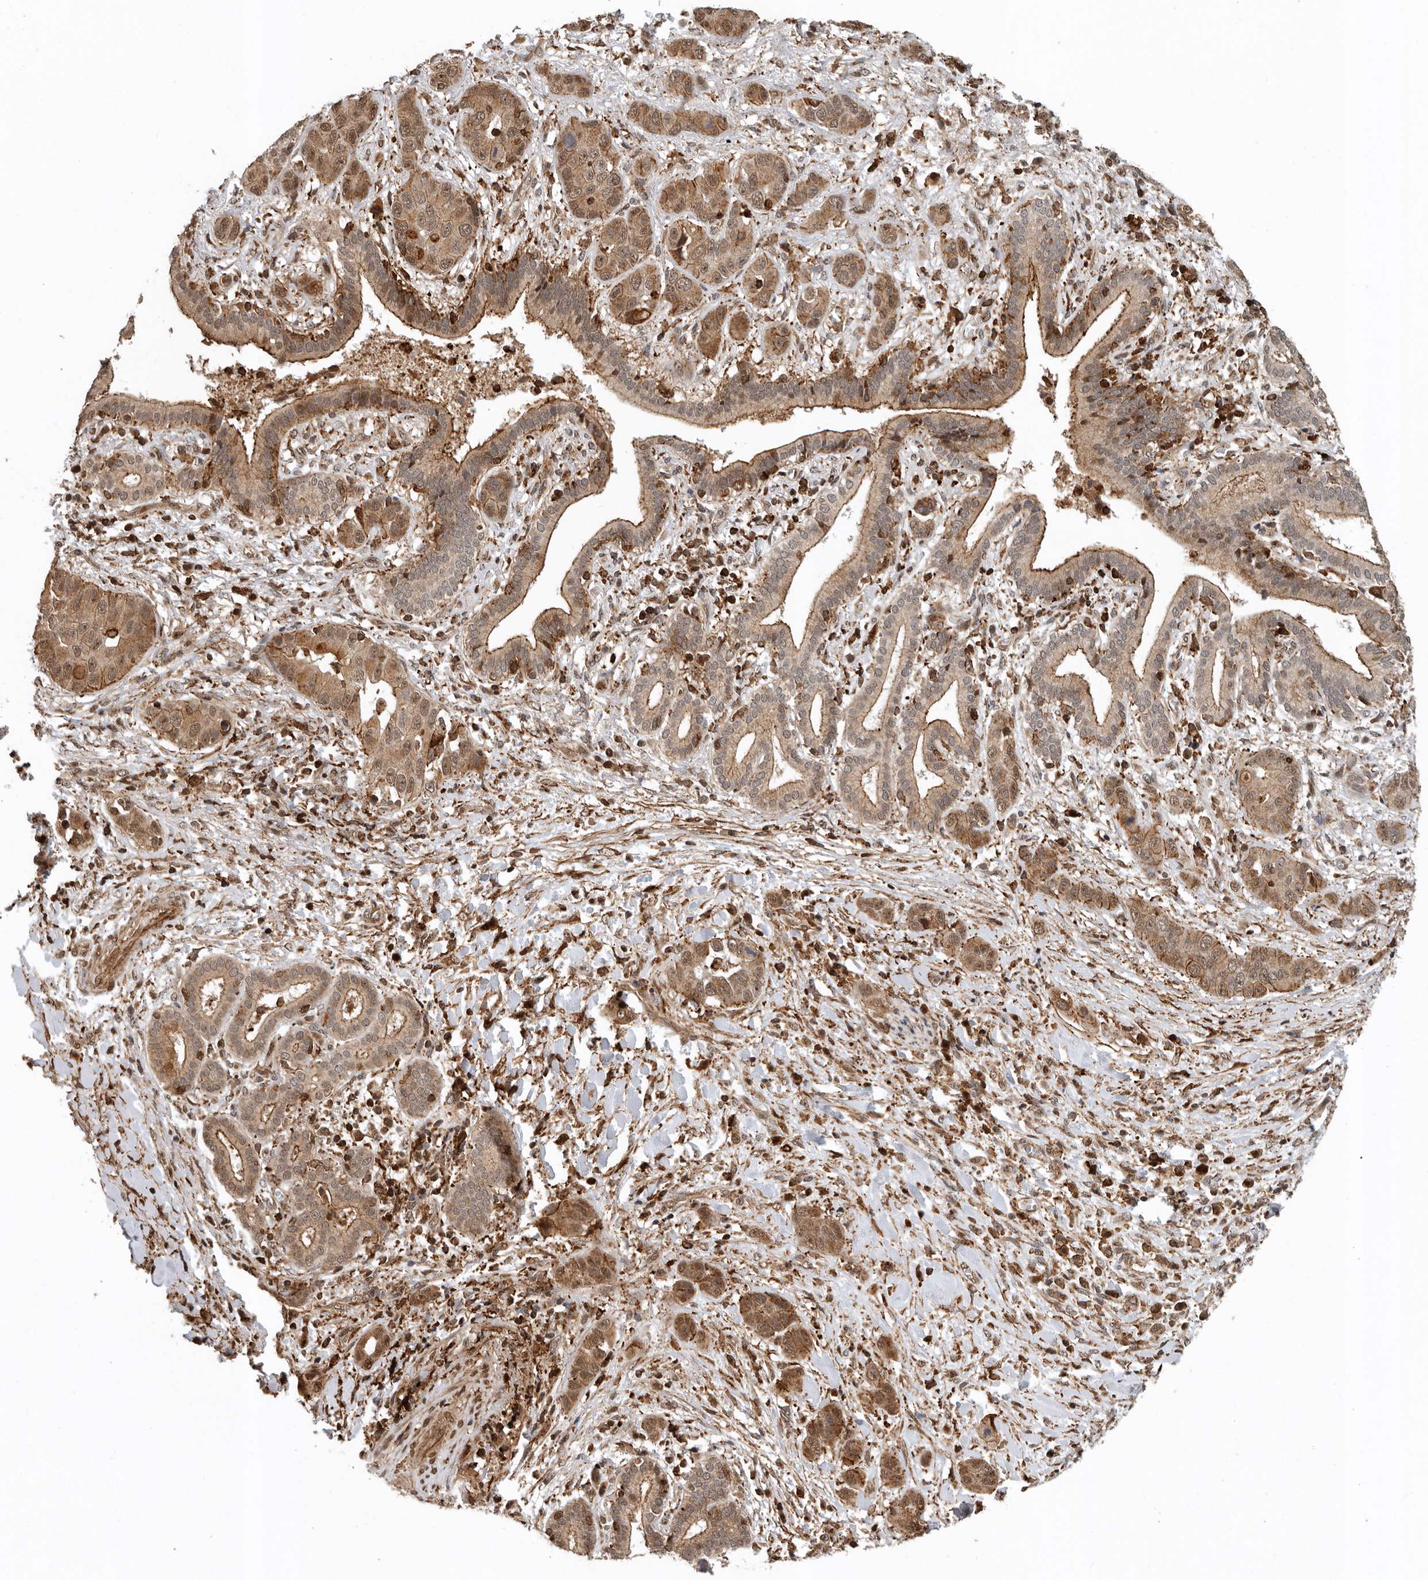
{"staining": {"intensity": "moderate", "quantity": ">75%", "location": "cytoplasmic/membranous,nuclear"}, "tissue": "liver cancer", "cell_type": "Tumor cells", "image_type": "cancer", "snomed": [{"axis": "morphology", "description": "Cholangiocarcinoma"}, {"axis": "topography", "description": "Liver"}], "caption": "Liver cholangiocarcinoma tissue displays moderate cytoplasmic/membranous and nuclear positivity in approximately >75% of tumor cells, visualized by immunohistochemistry.", "gene": "RNF157", "patient": {"sex": "female", "age": 52}}